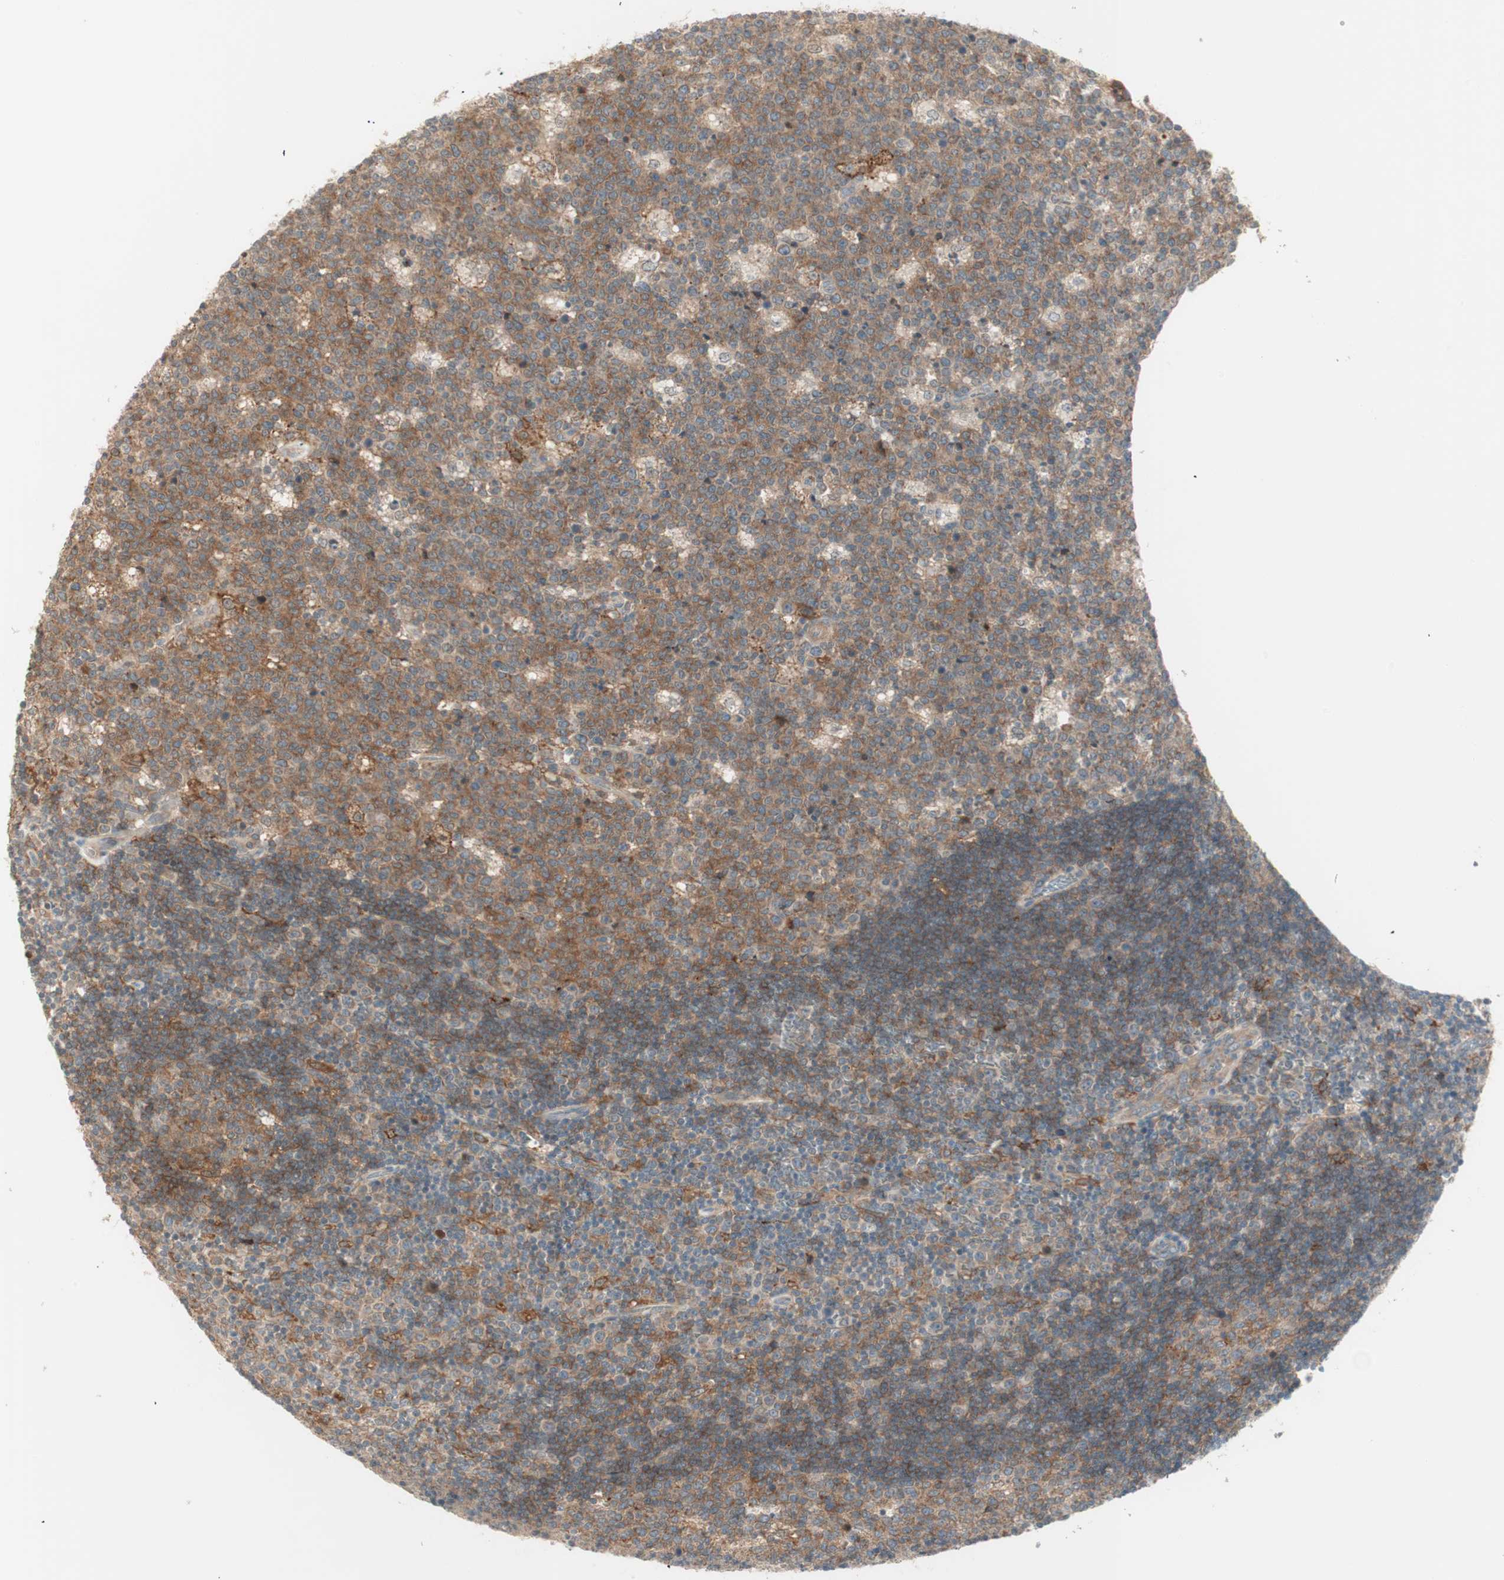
{"staining": {"intensity": "weak", "quantity": "<25%", "location": "cytoplasmic/membranous"}, "tissue": "lymph node", "cell_type": "Germinal center cells", "image_type": "normal", "snomed": [{"axis": "morphology", "description": "Normal tissue, NOS"}, {"axis": "topography", "description": "Lymph node"}, {"axis": "topography", "description": "Salivary gland"}], "caption": "This is a photomicrograph of immunohistochemistry (IHC) staining of normal lymph node, which shows no expression in germinal center cells. The staining was performed using DAB to visualize the protein expression in brown, while the nuclei were stained in blue with hematoxylin (Magnification: 20x).", "gene": "SFRP1", "patient": {"sex": "male", "age": 8}}